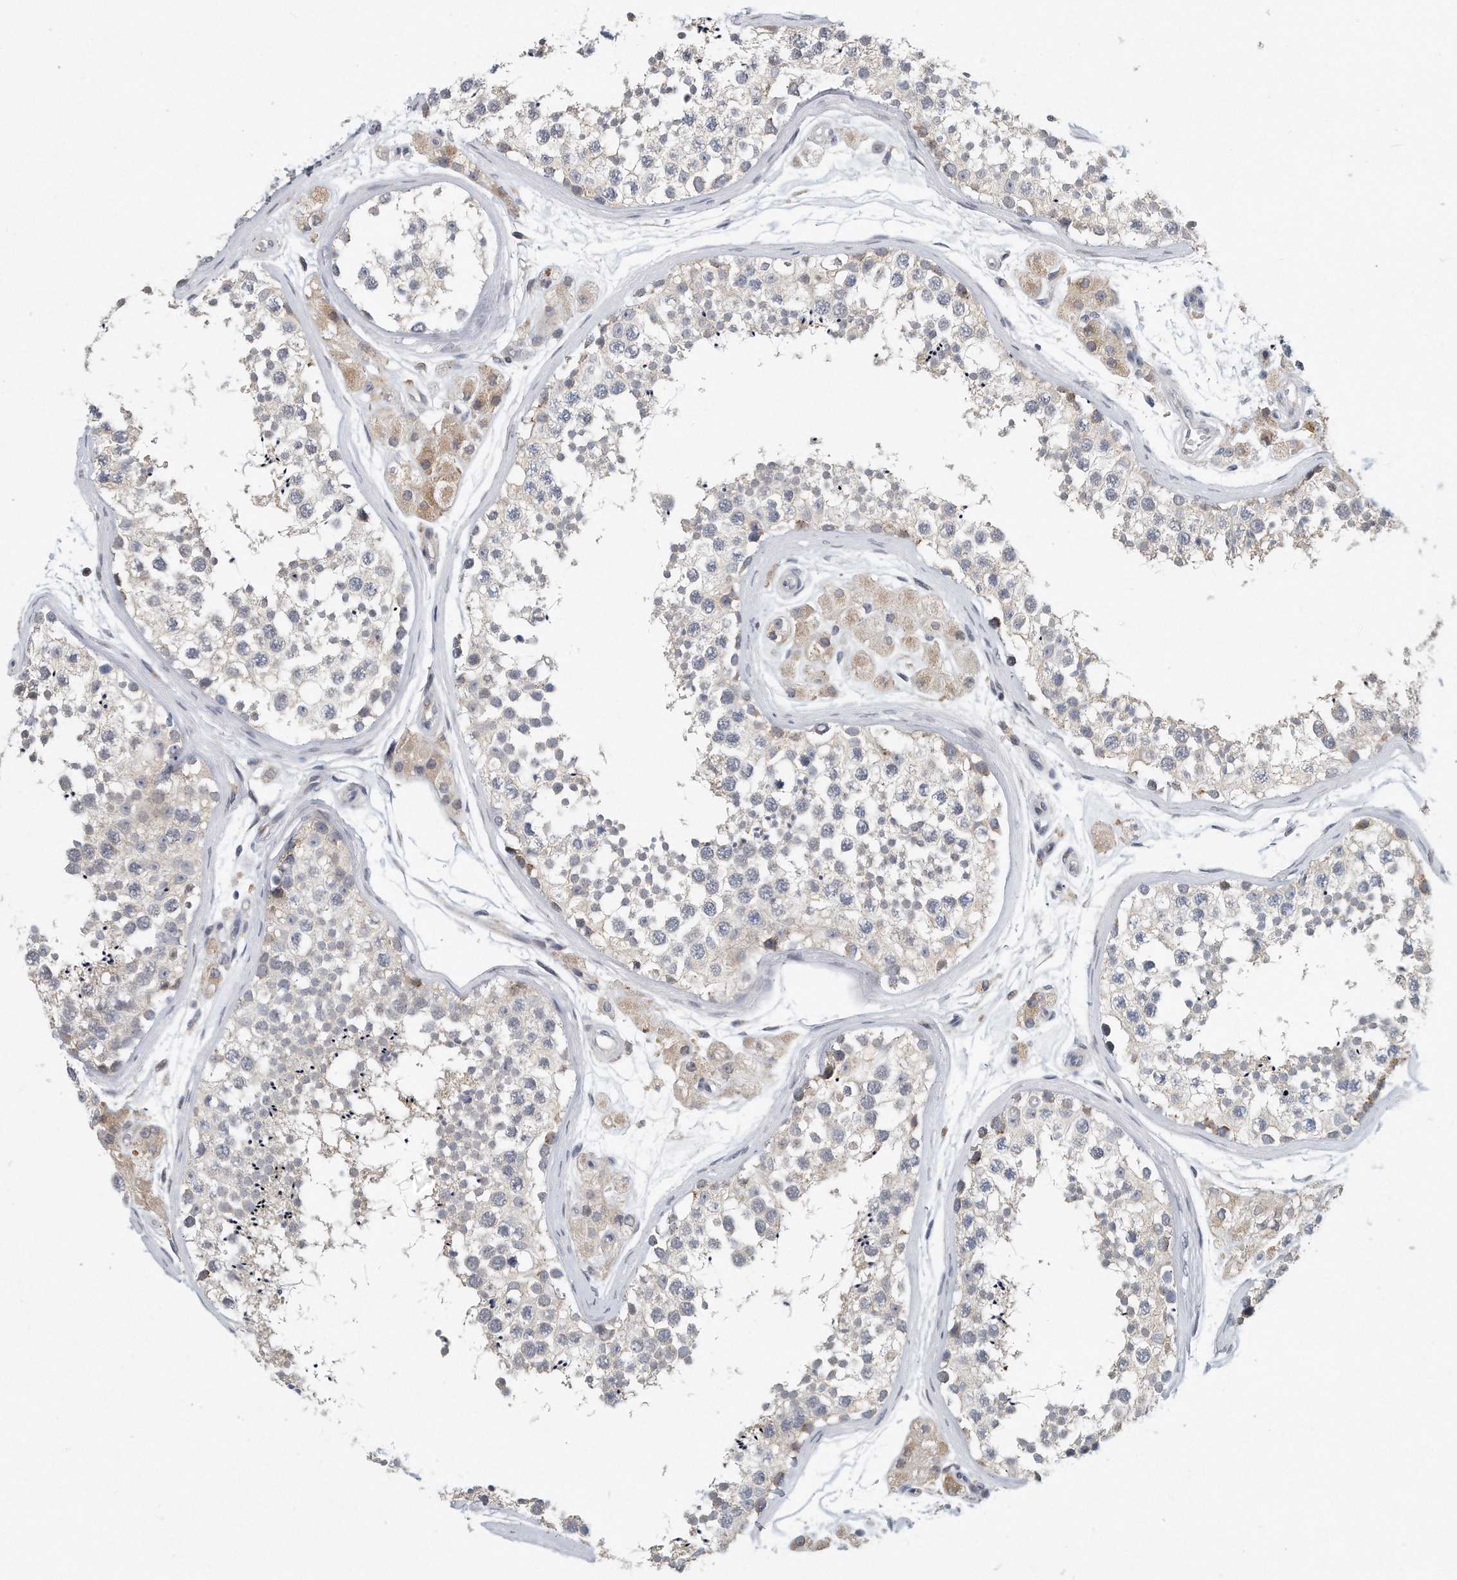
{"staining": {"intensity": "moderate", "quantity": "<25%", "location": "cytoplasmic/membranous"}, "tissue": "testis", "cell_type": "Cells in seminiferous ducts", "image_type": "normal", "snomed": [{"axis": "morphology", "description": "Normal tissue, NOS"}, {"axis": "topography", "description": "Testis"}], "caption": "Moderate cytoplasmic/membranous staining for a protein is present in approximately <25% of cells in seminiferous ducts of unremarkable testis using immunohistochemistry.", "gene": "VLDLR", "patient": {"sex": "male", "age": 56}}